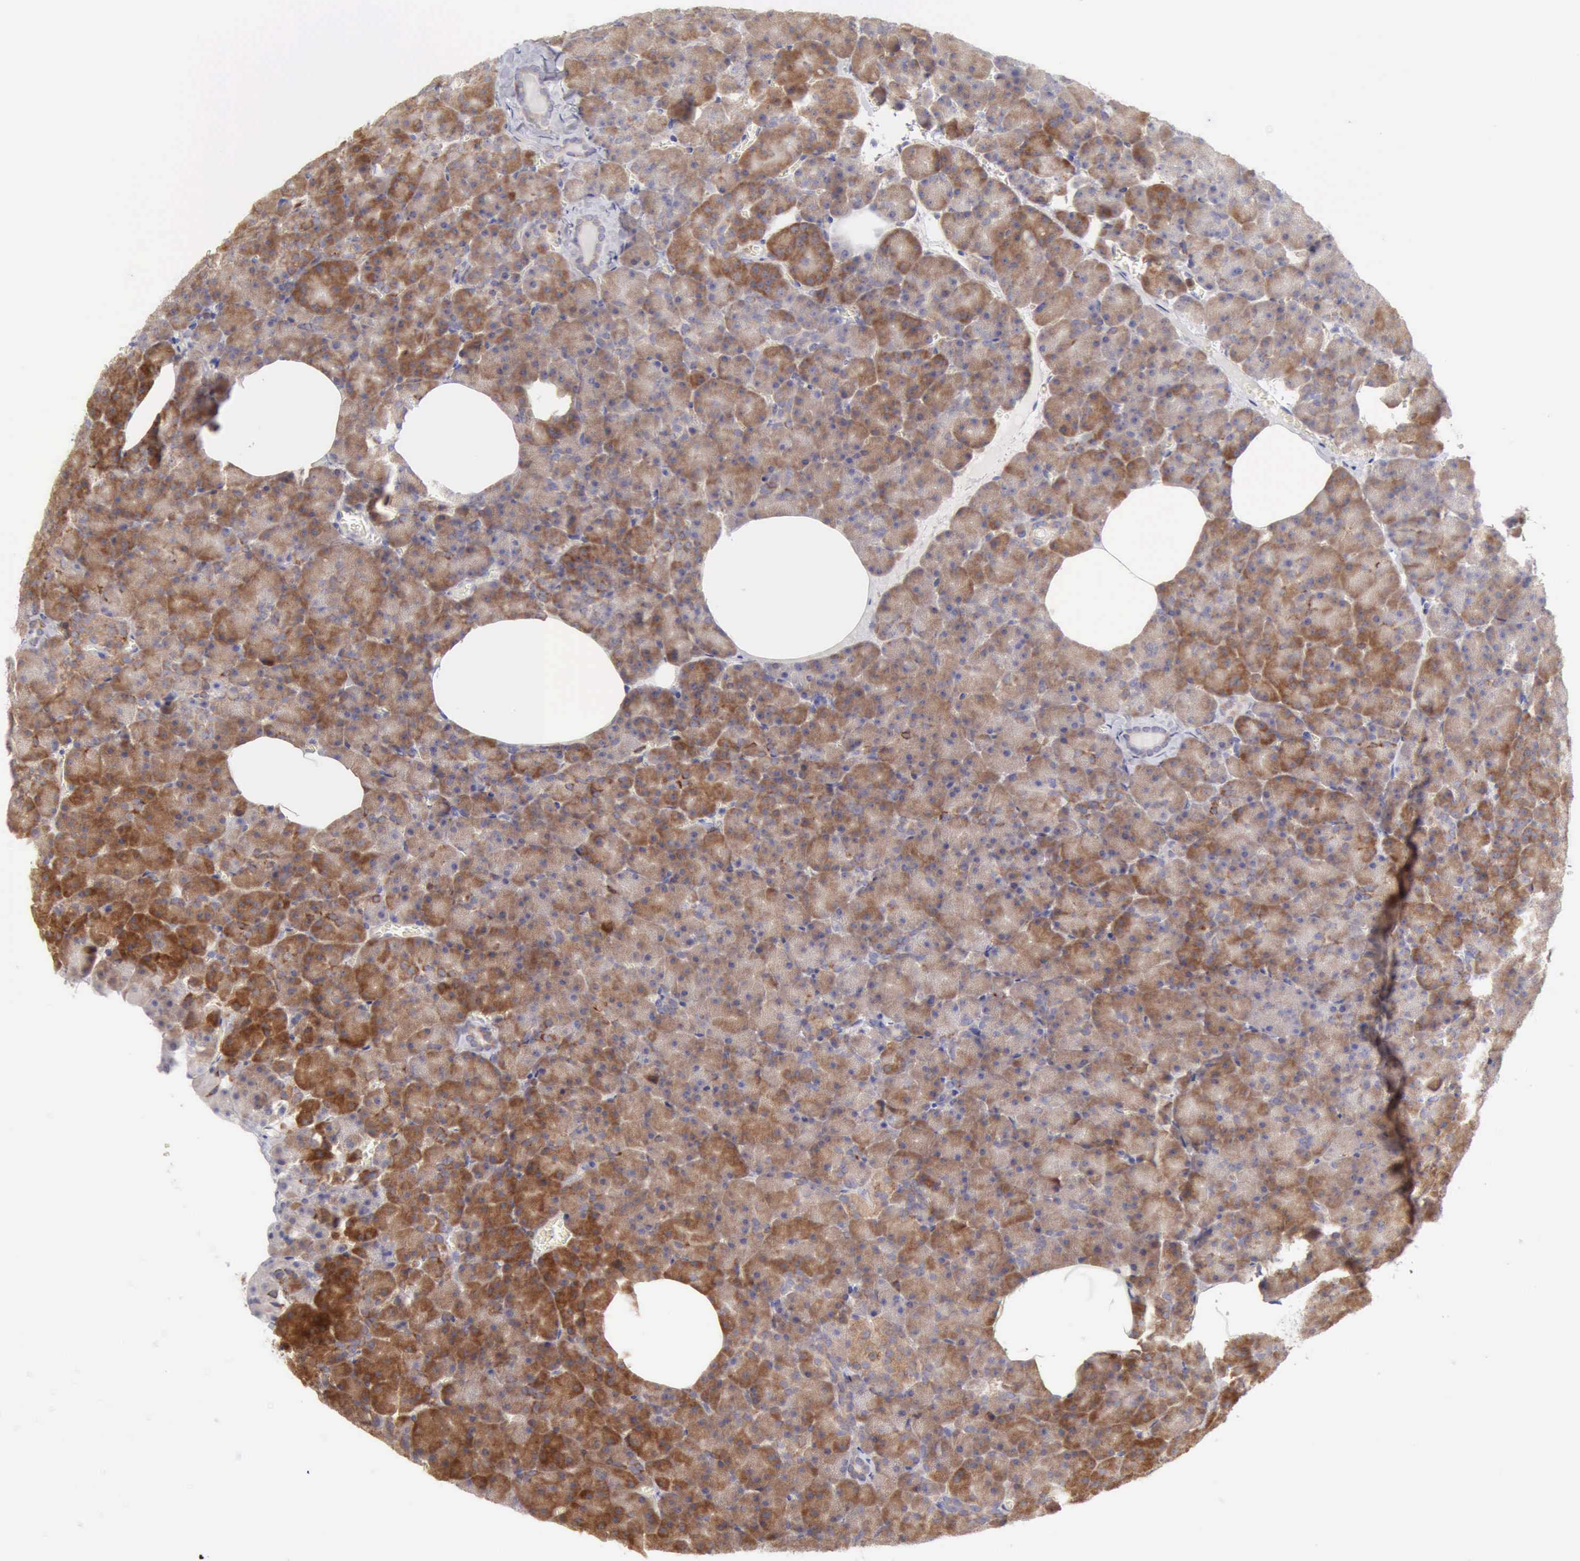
{"staining": {"intensity": "moderate", "quantity": ">75%", "location": "cytoplasmic/membranous"}, "tissue": "pancreas", "cell_type": "Exocrine glandular cells", "image_type": "normal", "snomed": [{"axis": "morphology", "description": "Normal tissue, NOS"}, {"axis": "topography", "description": "Pancreas"}], "caption": "Immunohistochemical staining of benign pancreas reveals moderate cytoplasmic/membranous protein expression in approximately >75% of exocrine glandular cells. The staining was performed using DAB (3,3'-diaminobenzidine) to visualize the protein expression in brown, while the nuclei were stained in blue with hematoxylin (Magnification: 20x).", "gene": "SASH3", "patient": {"sex": "female", "age": 35}}